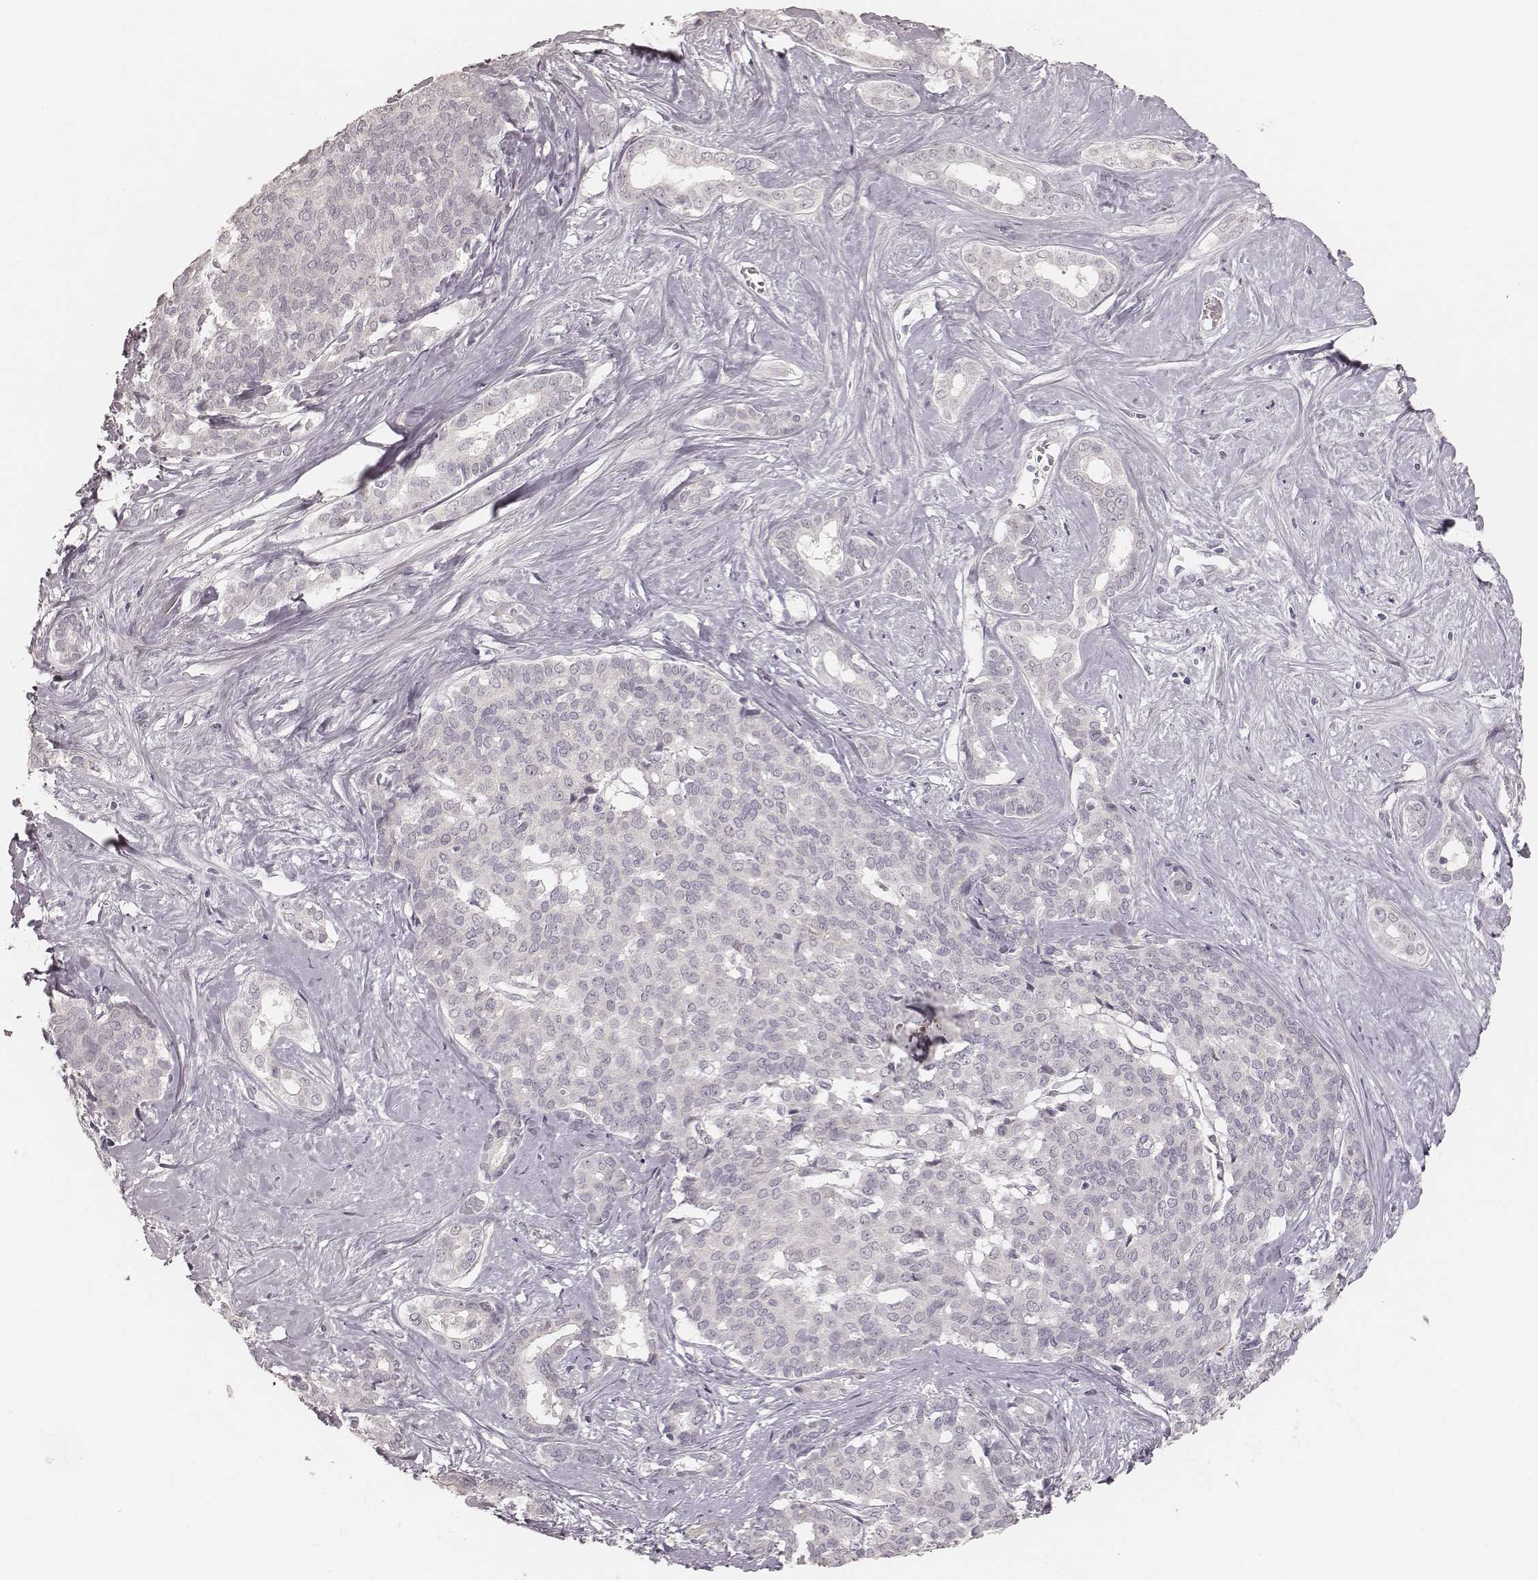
{"staining": {"intensity": "negative", "quantity": "none", "location": "none"}, "tissue": "liver cancer", "cell_type": "Tumor cells", "image_type": "cancer", "snomed": [{"axis": "morphology", "description": "Cholangiocarcinoma"}, {"axis": "topography", "description": "Liver"}], "caption": "This is a histopathology image of IHC staining of liver cholangiocarcinoma, which shows no positivity in tumor cells.", "gene": "MADCAM1", "patient": {"sex": "female", "age": 47}}